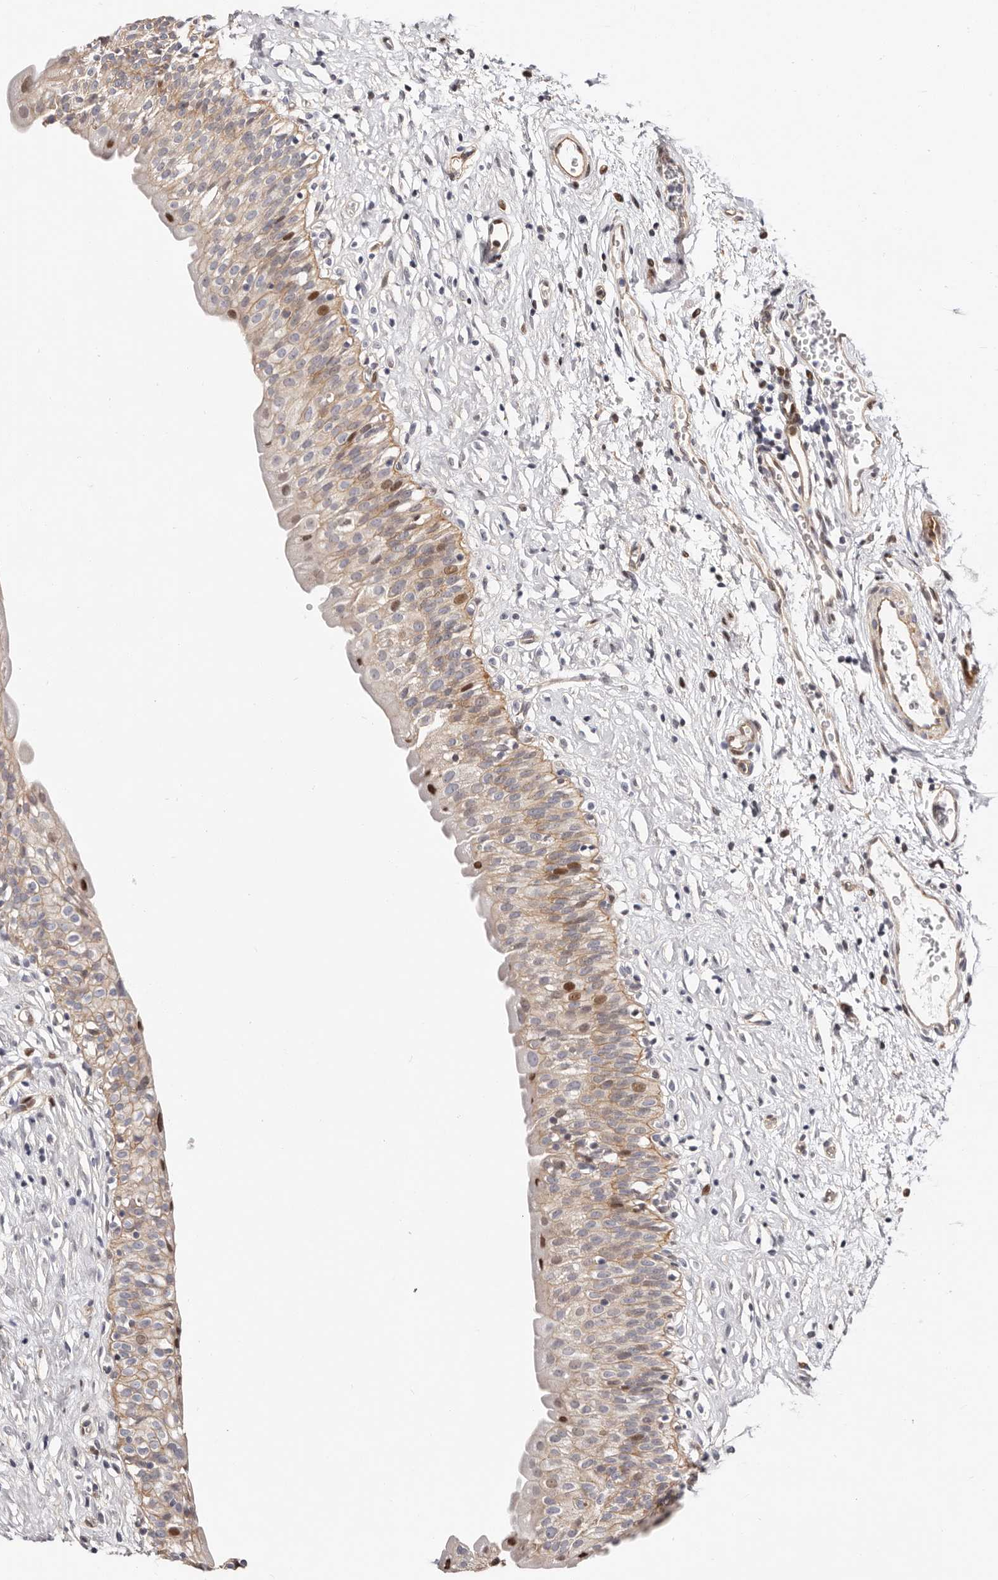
{"staining": {"intensity": "moderate", "quantity": ">75%", "location": "cytoplasmic/membranous,nuclear"}, "tissue": "urinary bladder", "cell_type": "Urothelial cells", "image_type": "normal", "snomed": [{"axis": "morphology", "description": "Normal tissue, NOS"}, {"axis": "topography", "description": "Urinary bladder"}], "caption": "Human urinary bladder stained with a brown dye shows moderate cytoplasmic/membranous,nuclear positive positivity in approximately >75% of urothelial cells.", "gene": "EPHX3", "patient": {"sex": "male", "age": 51}}